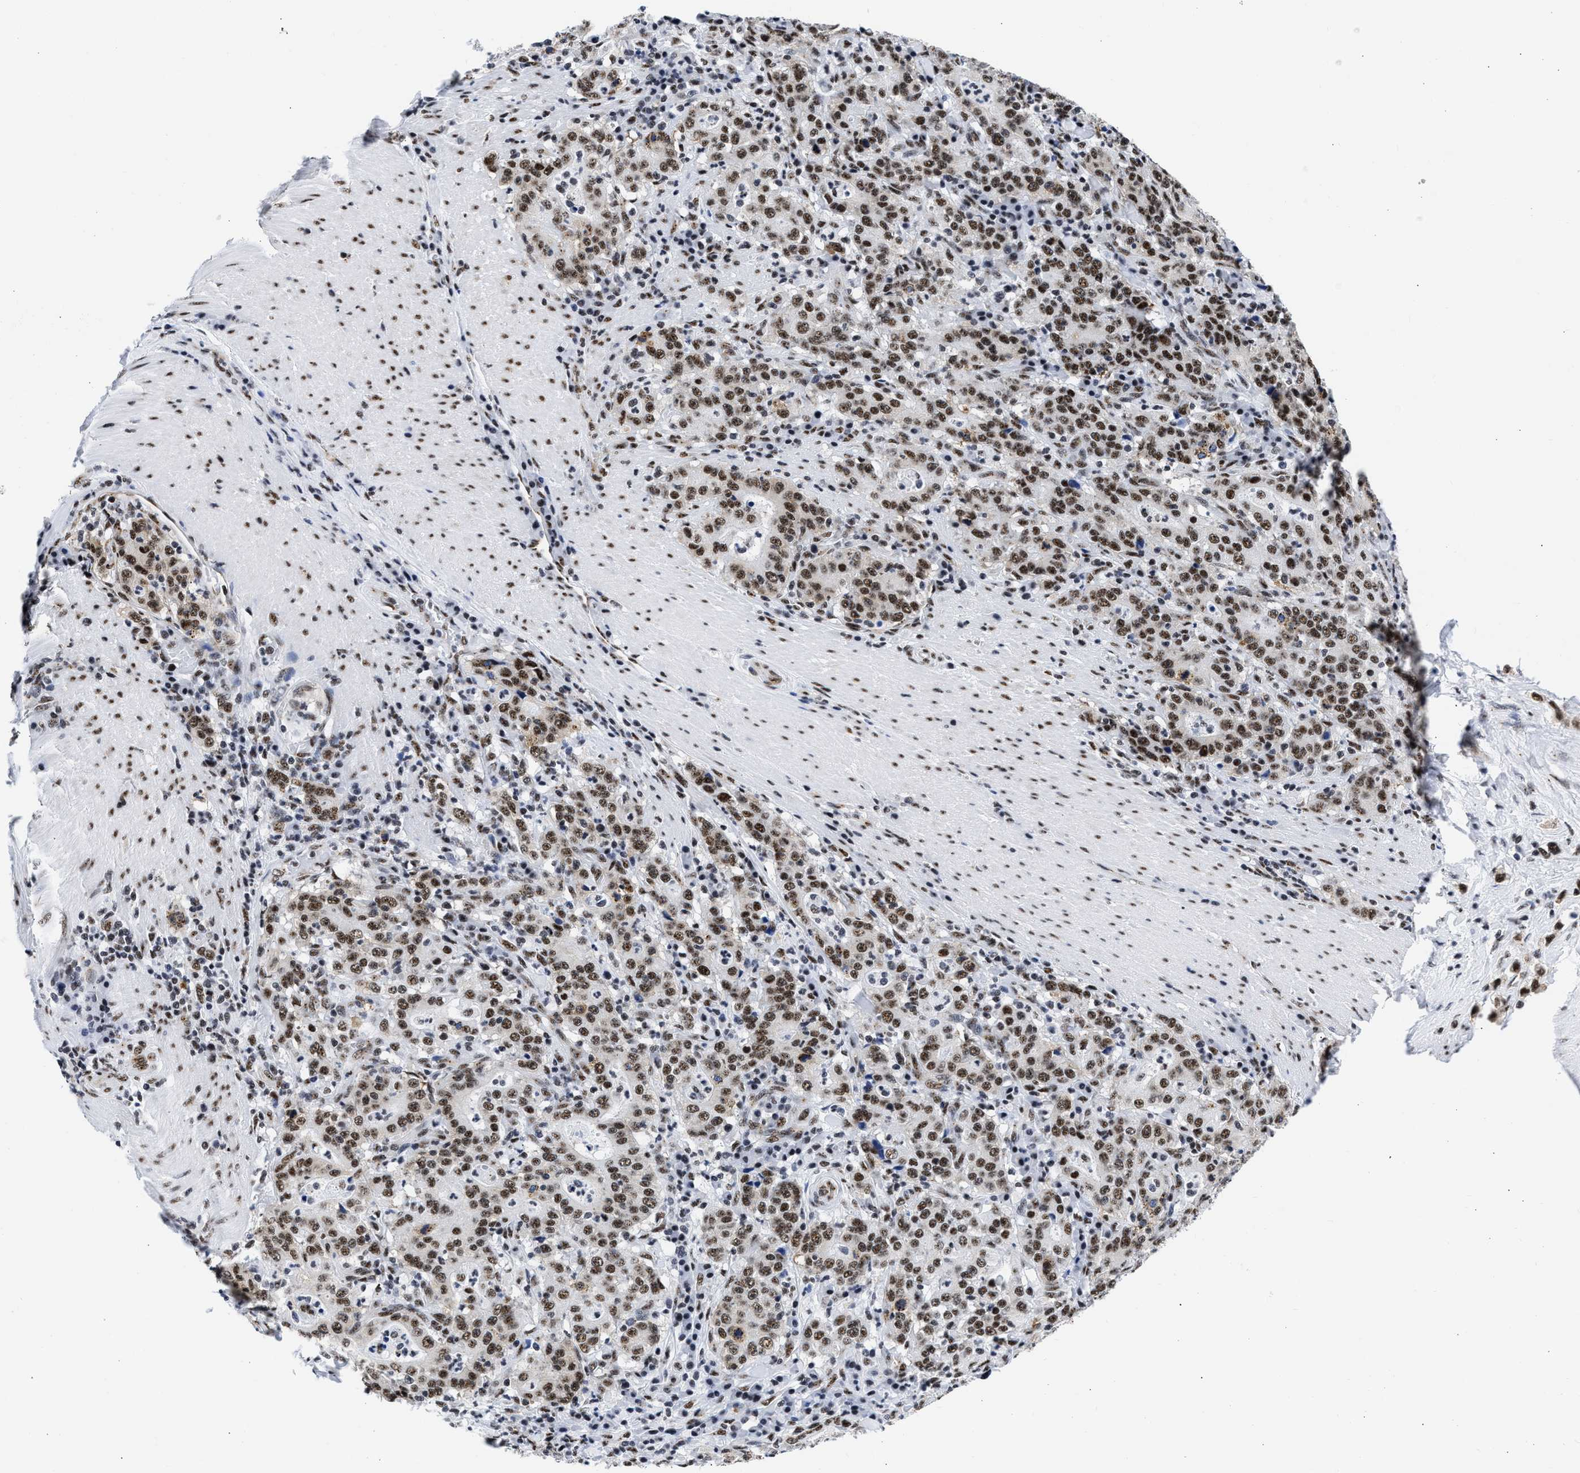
{"staining": {"intensity": "strong", "quantity": ">75%", "location": "nuclear"}, "tissue": "stomach cancer", "cell_type": "Tumor cells", "image_type": "cancer", "snomed": [{"axis": "morphology", "description": "Normal tissue, NOS"}, {"axis": "morphology", "description": "Adenocarcinoma, NOS"}, {"axis": "topography", "description": "Stomach, upper"}, {"axis": "topography", "description": "Stomach"}], "caption": "Immunohistochemistry photomicrograph of neoplastic tissue: human stomach cancer stained using immunohistochemistry (IHC) shows high levels of strong protein expression localized specifically in the nuclear of tumor cells, appearing as a nuclear brown color.", "gene": "RBM8A", "patient": {"sex": "male", "age": 59}}